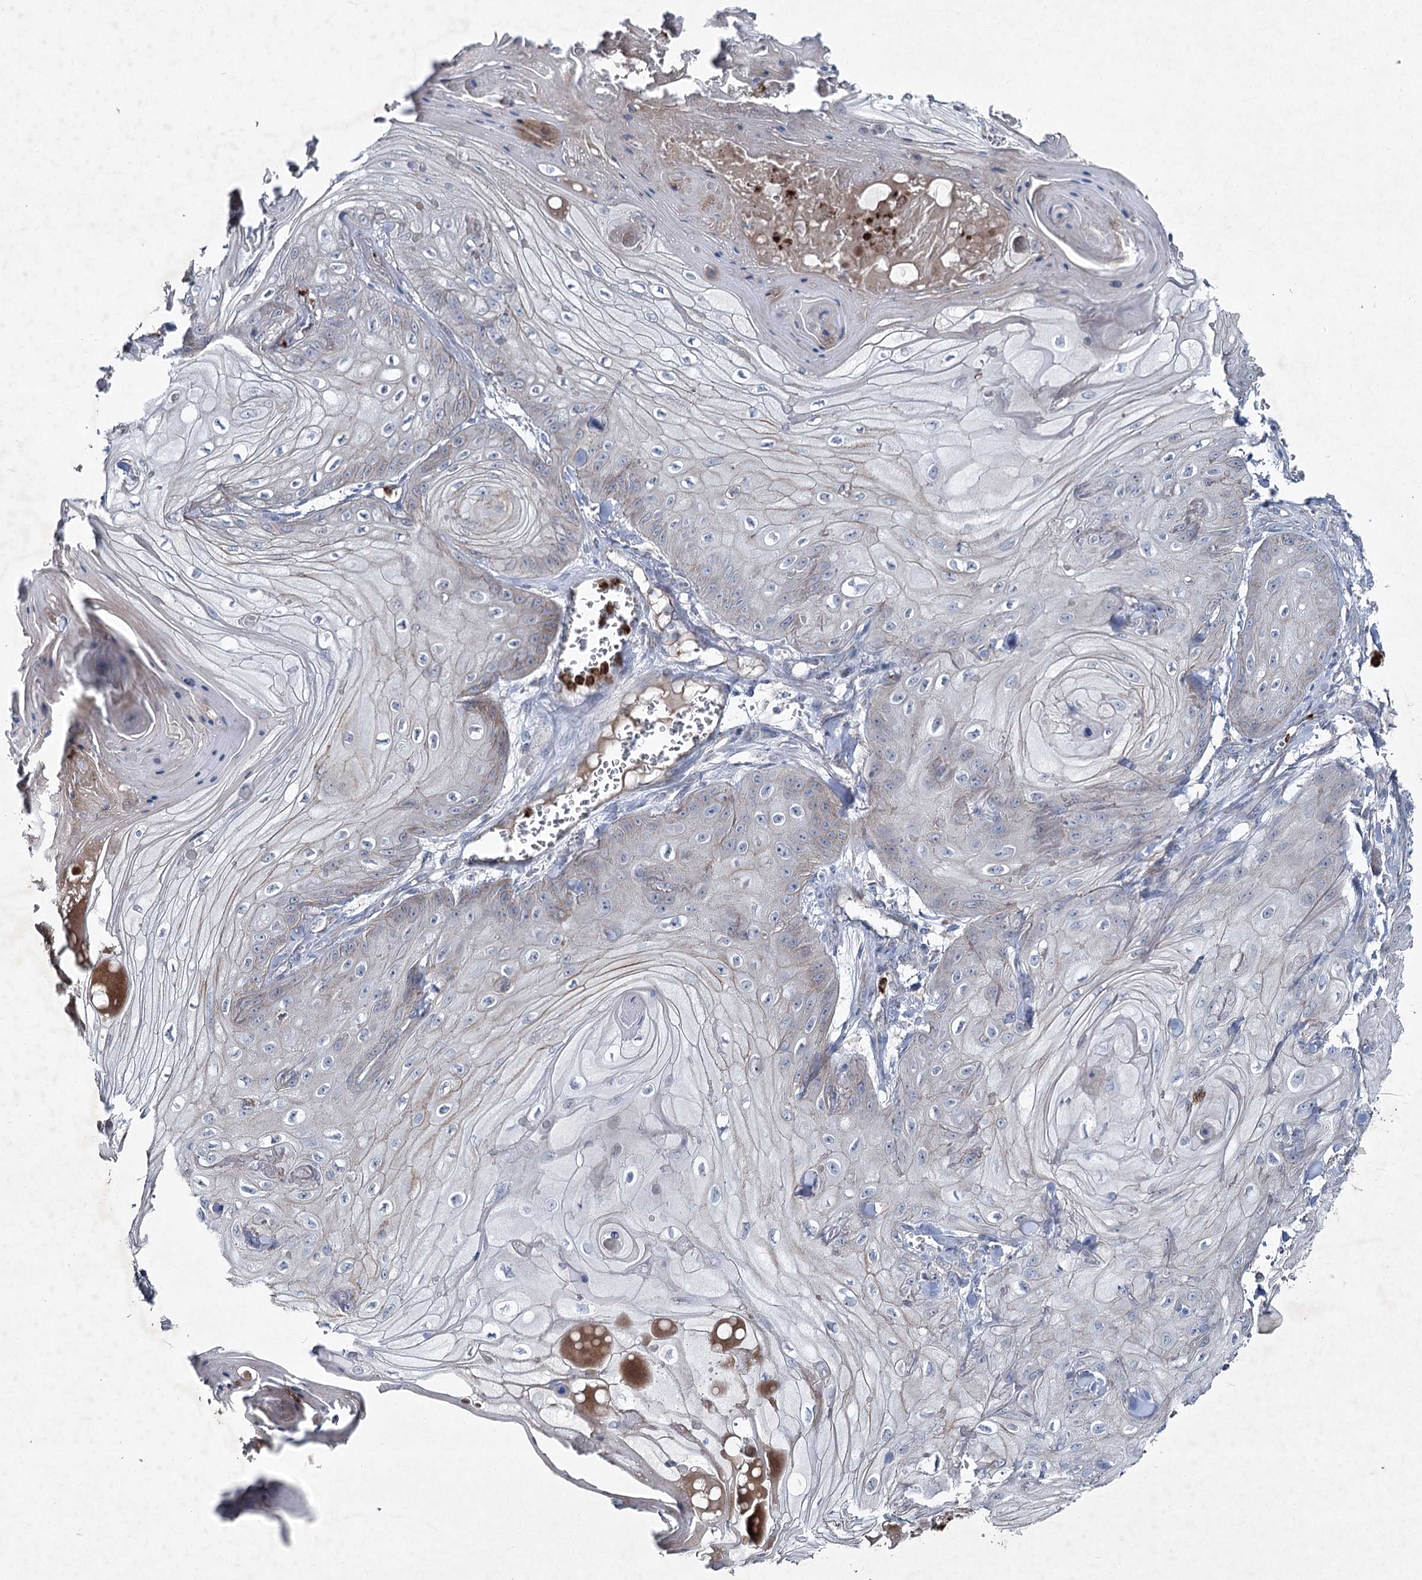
{"staining": {"intensity": "negative", "quantity": "none", "location": "none"}, "tissue": "skin cancer", "cell_type": "Tumor cells", "image_type": "cancer", "snomed": [{"axis": "morphology", "description": "Squamous cell carcinoma, NOS"}, {"axis": "topography", "description": "Skin"}], "caption": "This is an immunohistochemistry photomicrograph of human squamous cell carcinoma (skin). There is no positivity in tumor cells.", "gene": "PLA2G12A", "patient": {"sex": "male", "age": 74}}